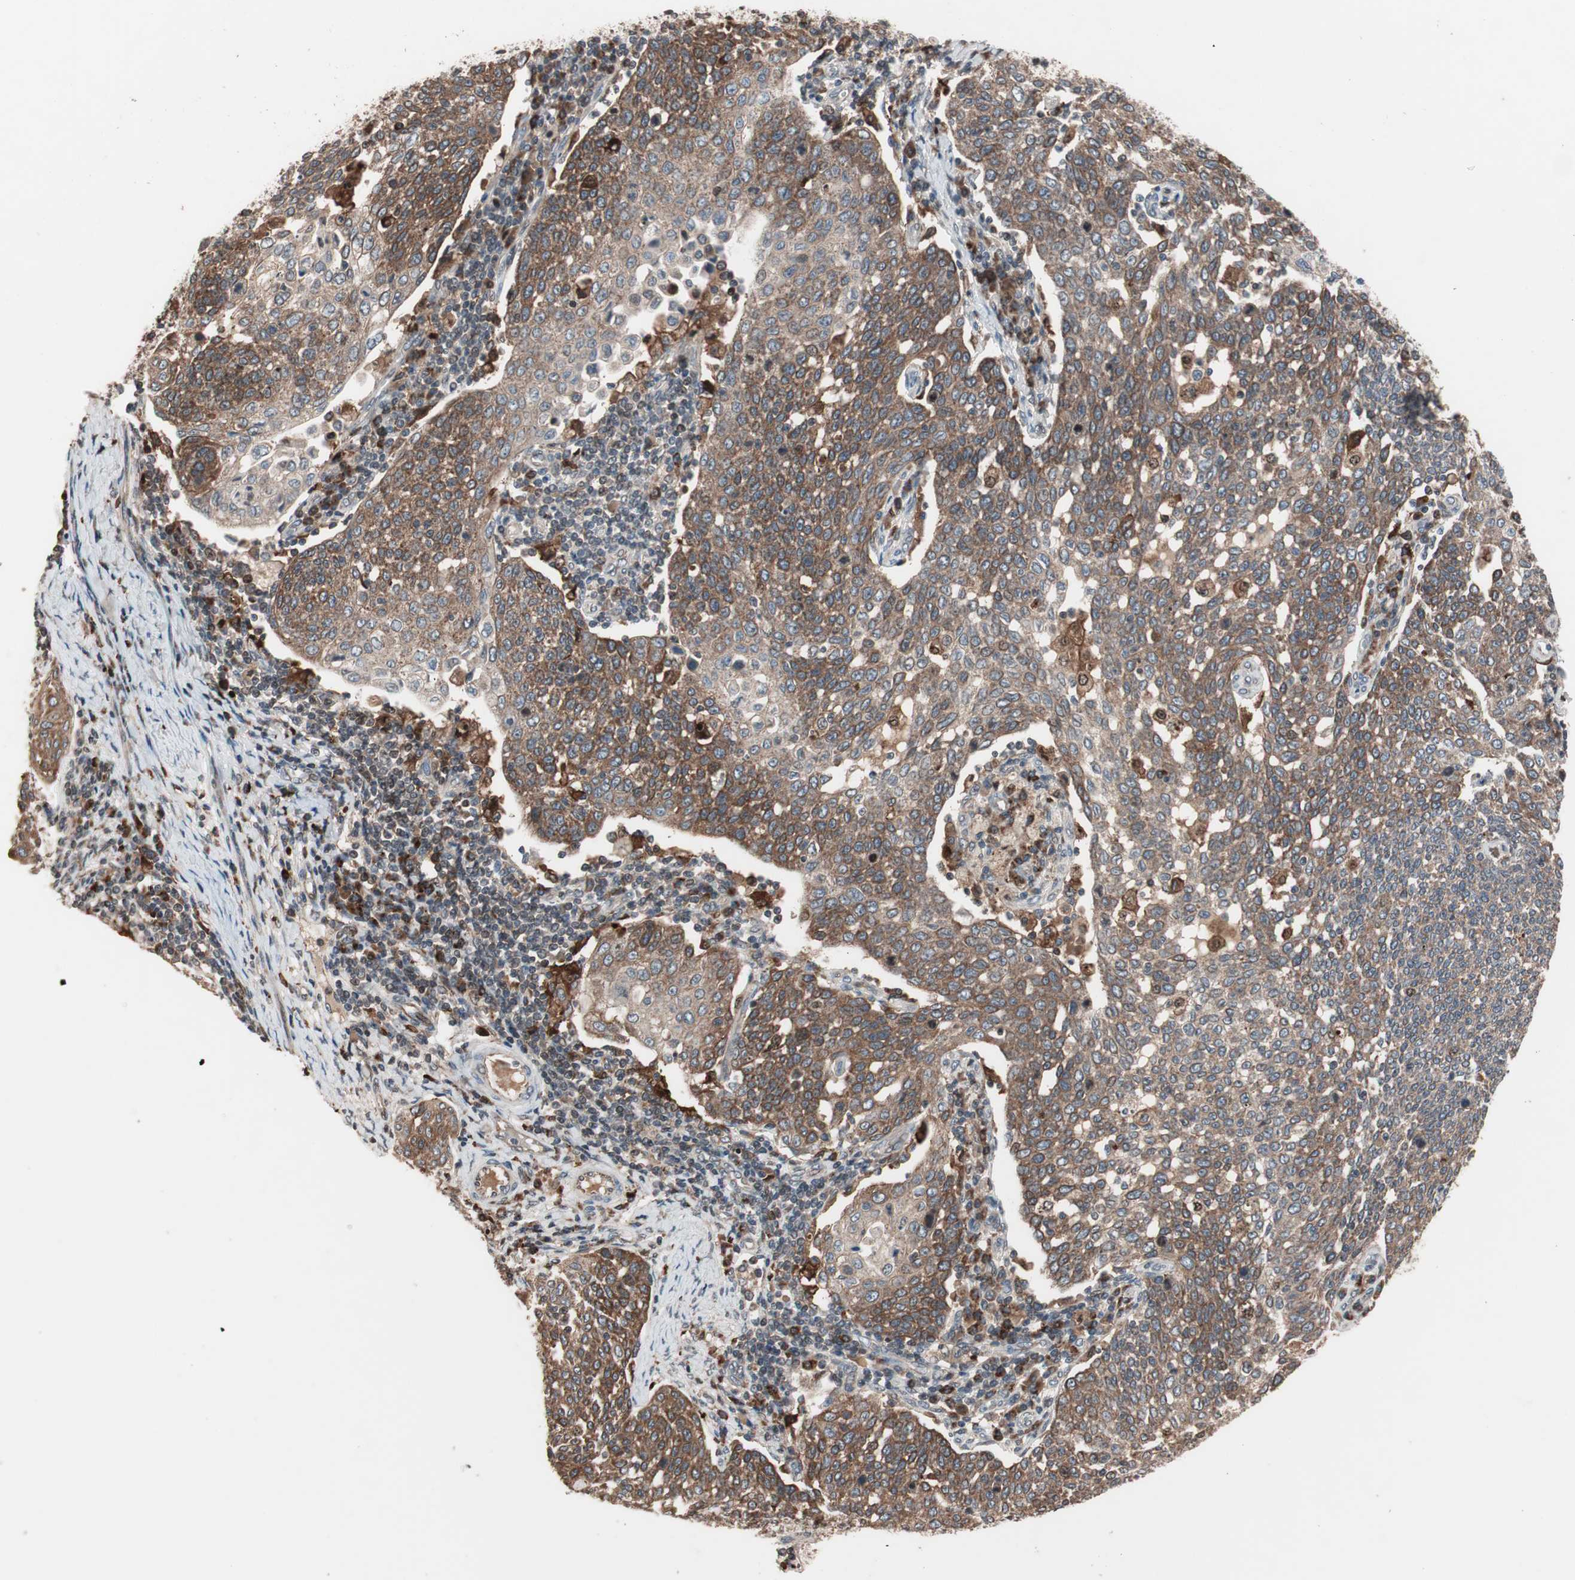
{"staining": {"intensity": "strong", "quantity": ">75%", "location": "cytoplasmic/membranous"}, "tissue": "cervical cancer", "cell_type": "Tumor cells", "image_type": "cancer", "snomed": [{"axis": "morphology", "description": "Squamous cell carcinoma, NOS"}, {"axis": "topography", "description": "Cervix"}], "caption": "Immunohistochemical staining of human squamous cell carcinoma (cervical) exhibits high levels of strong cytoplasmic/membranous positivity in about >75% of tumor cells.", "gene": "NF2", "patient": {"sex": "female", "age": 34}}